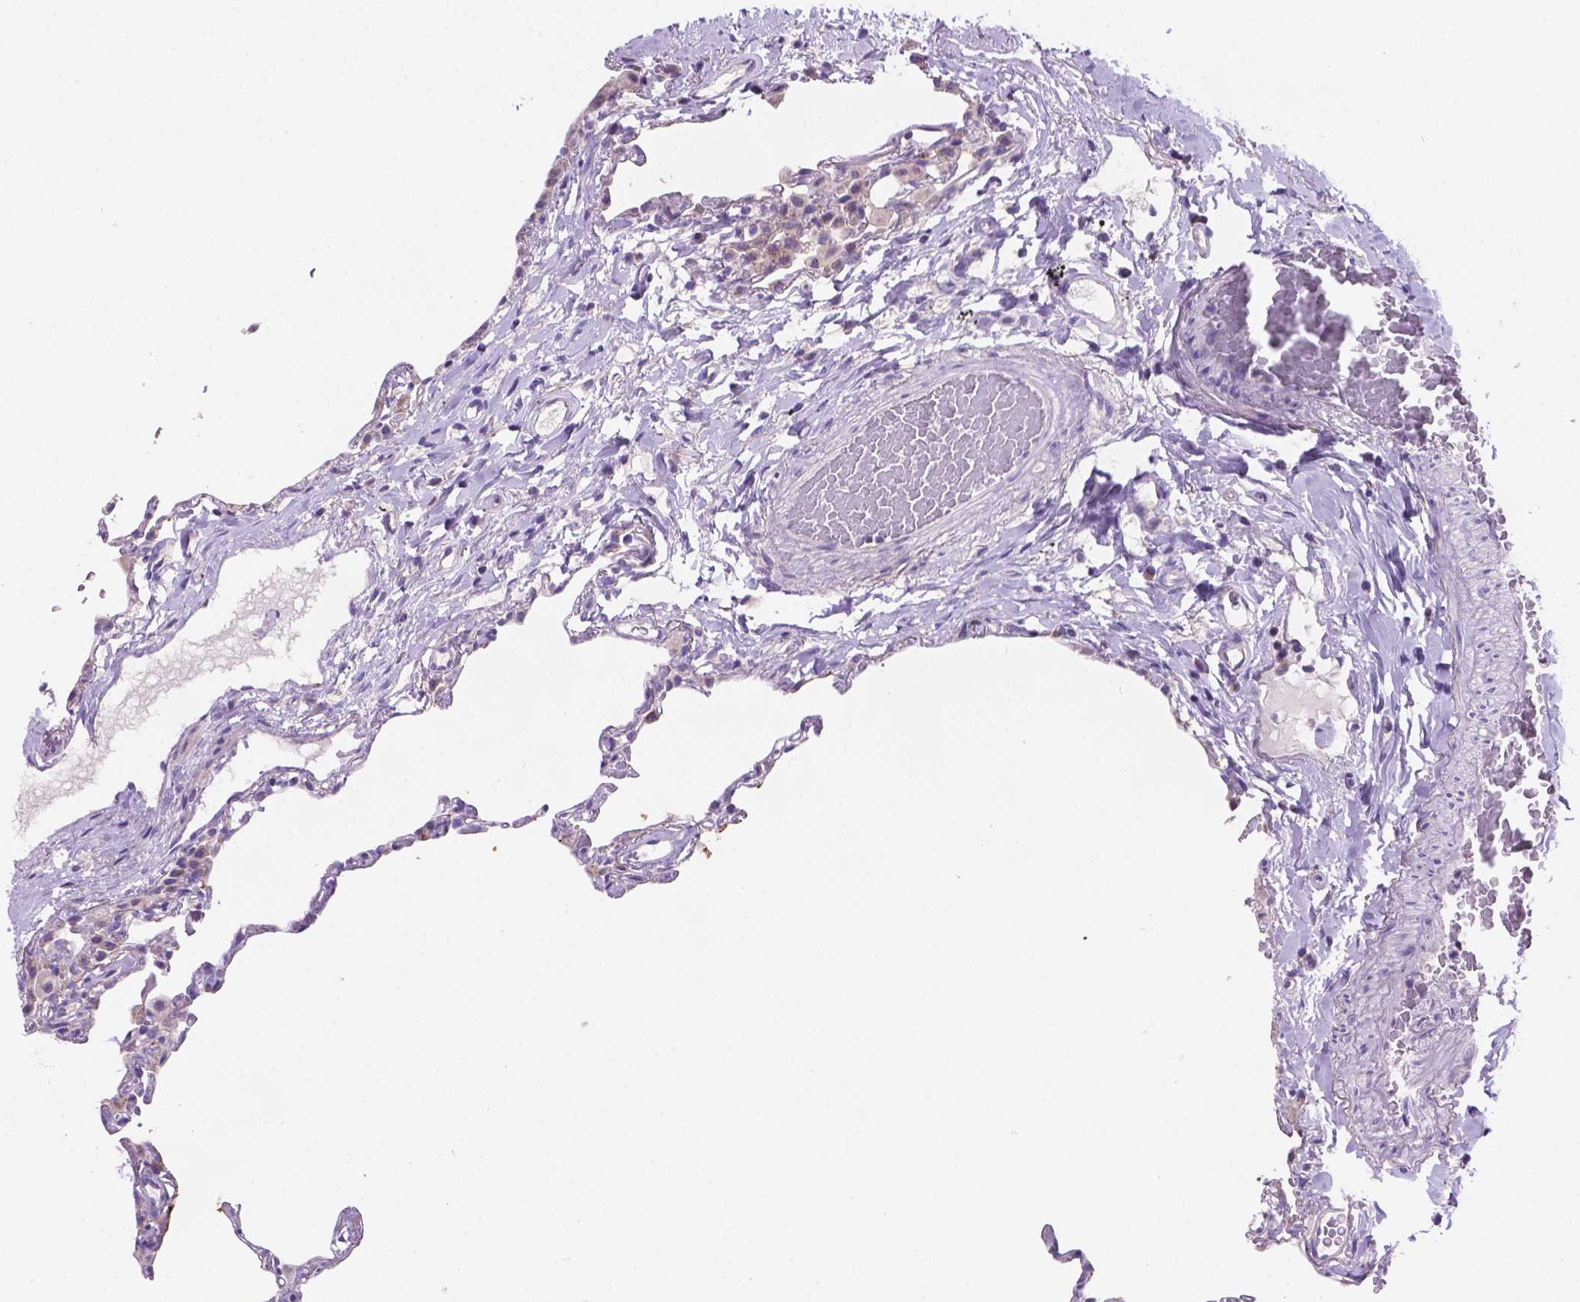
{"staining": {"intensity": "negative", "quantity": "none", "location": "none"}, "tissue": "lung", "cell_type": "Alveolar cells", "image_type": "normal", "snomed": [{"axis": "morphology", "description": "Normal tissue, NOS"}, {"axis": "topography", "description": "Lung"}], "caption": "The image demonstrates no significant expression in alveolar cells of lung.", "gene": "CSPG5", "patient": {"sex": "female", "age": 57}}